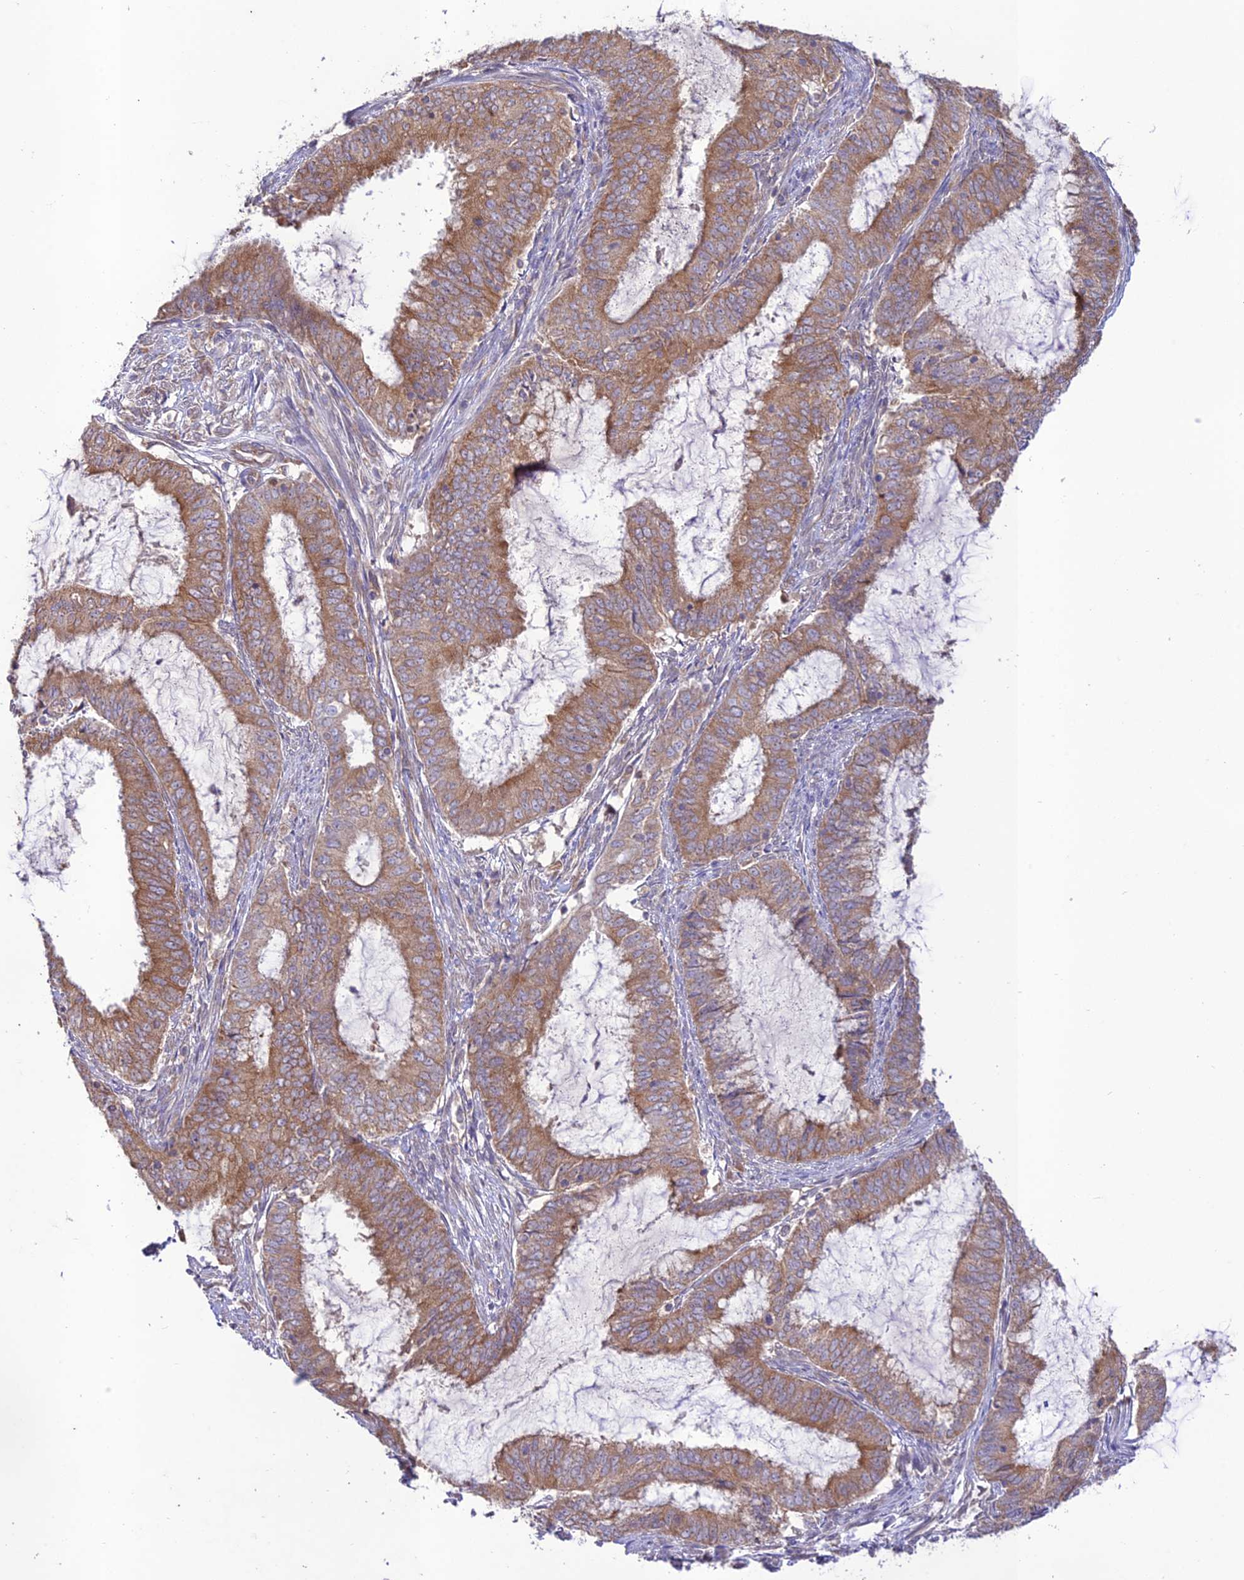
{"staining": {"intensity": "moderate", "quantity": ">75%", "location": "cytoplasmic/membranous"}, "tissue": "endometrial cancer", "cell_type": "Tumor cells", "image_type": "cancer", "snomed": [{"axis": "morphology", "description": "Adenocarcinoma, NOS"}, {"axis": "topography", "description": "Endometrium"}], "caption": "Adenocarcinoma (endometrial) stained with DAB immunohistochemistry (IHC) exhibits medium levels of moderate cytoplasmic/membranous expression in about >75% of tumor cells.", "gene": "TMEM259", "patient": {"sex": "female", "age": 51}}